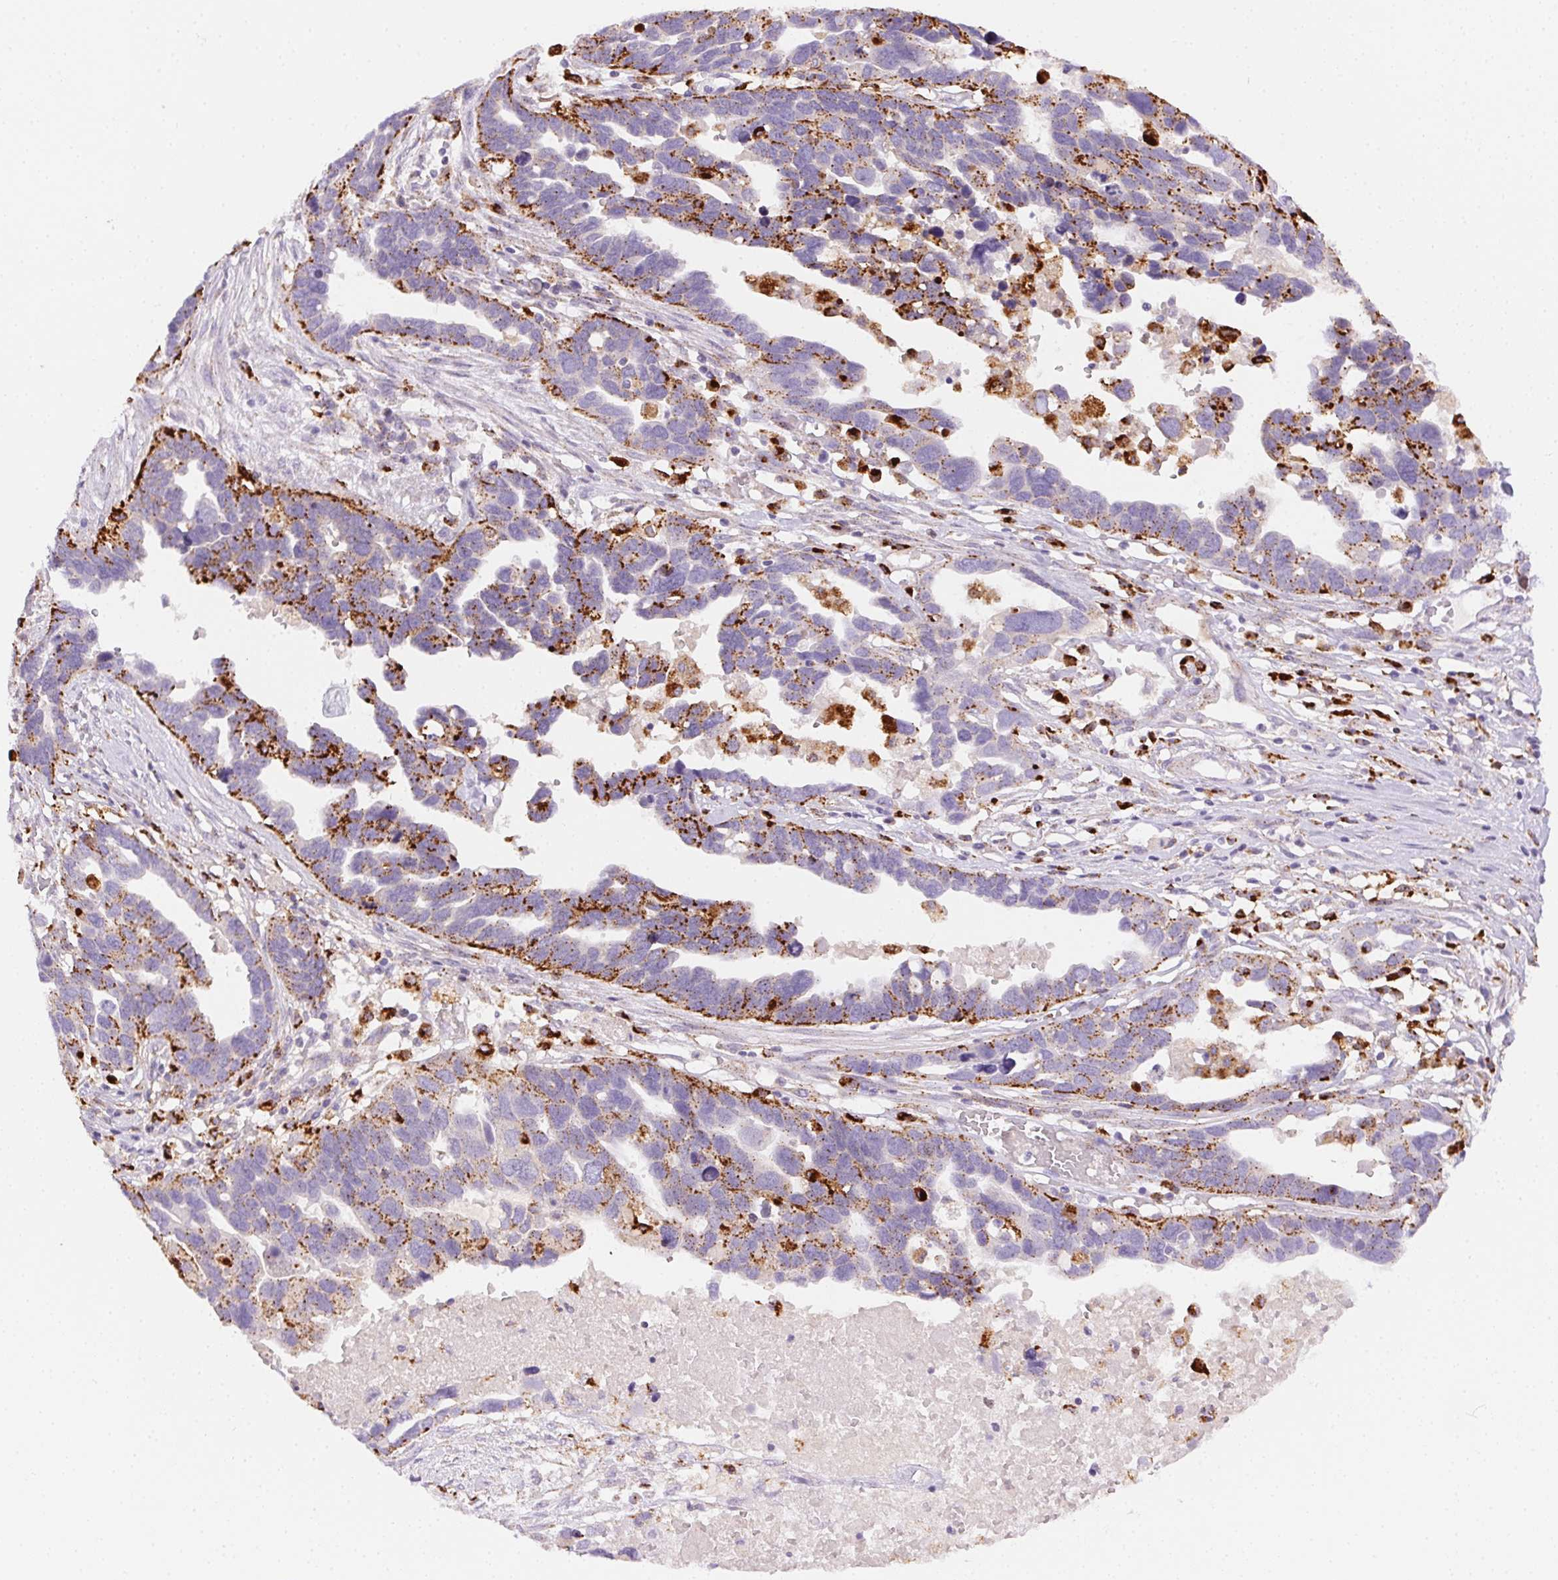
{"staining": {"intensity": "strong", "quantity": "25%-75%", "location": "cytoplasmic/membranous"}, "tissue": "ovarian cancer", "cell_type": "Tumor cells", "image_type": "cancer", "snomed": [{"axis": "morphology", "description": "Cystadenocarcinoma, serous, NOS"}, {"axis": "topography", "description": "Ovary"}], "caption": "Ovarian cancer (serous cystadenocarcinoma) tissue shows strong cytoplasmic/membranous positivity in about 25%-75% of tumor cells", "gene": "SCPEP1", "patient": {"sex": "female", "age": 54}}